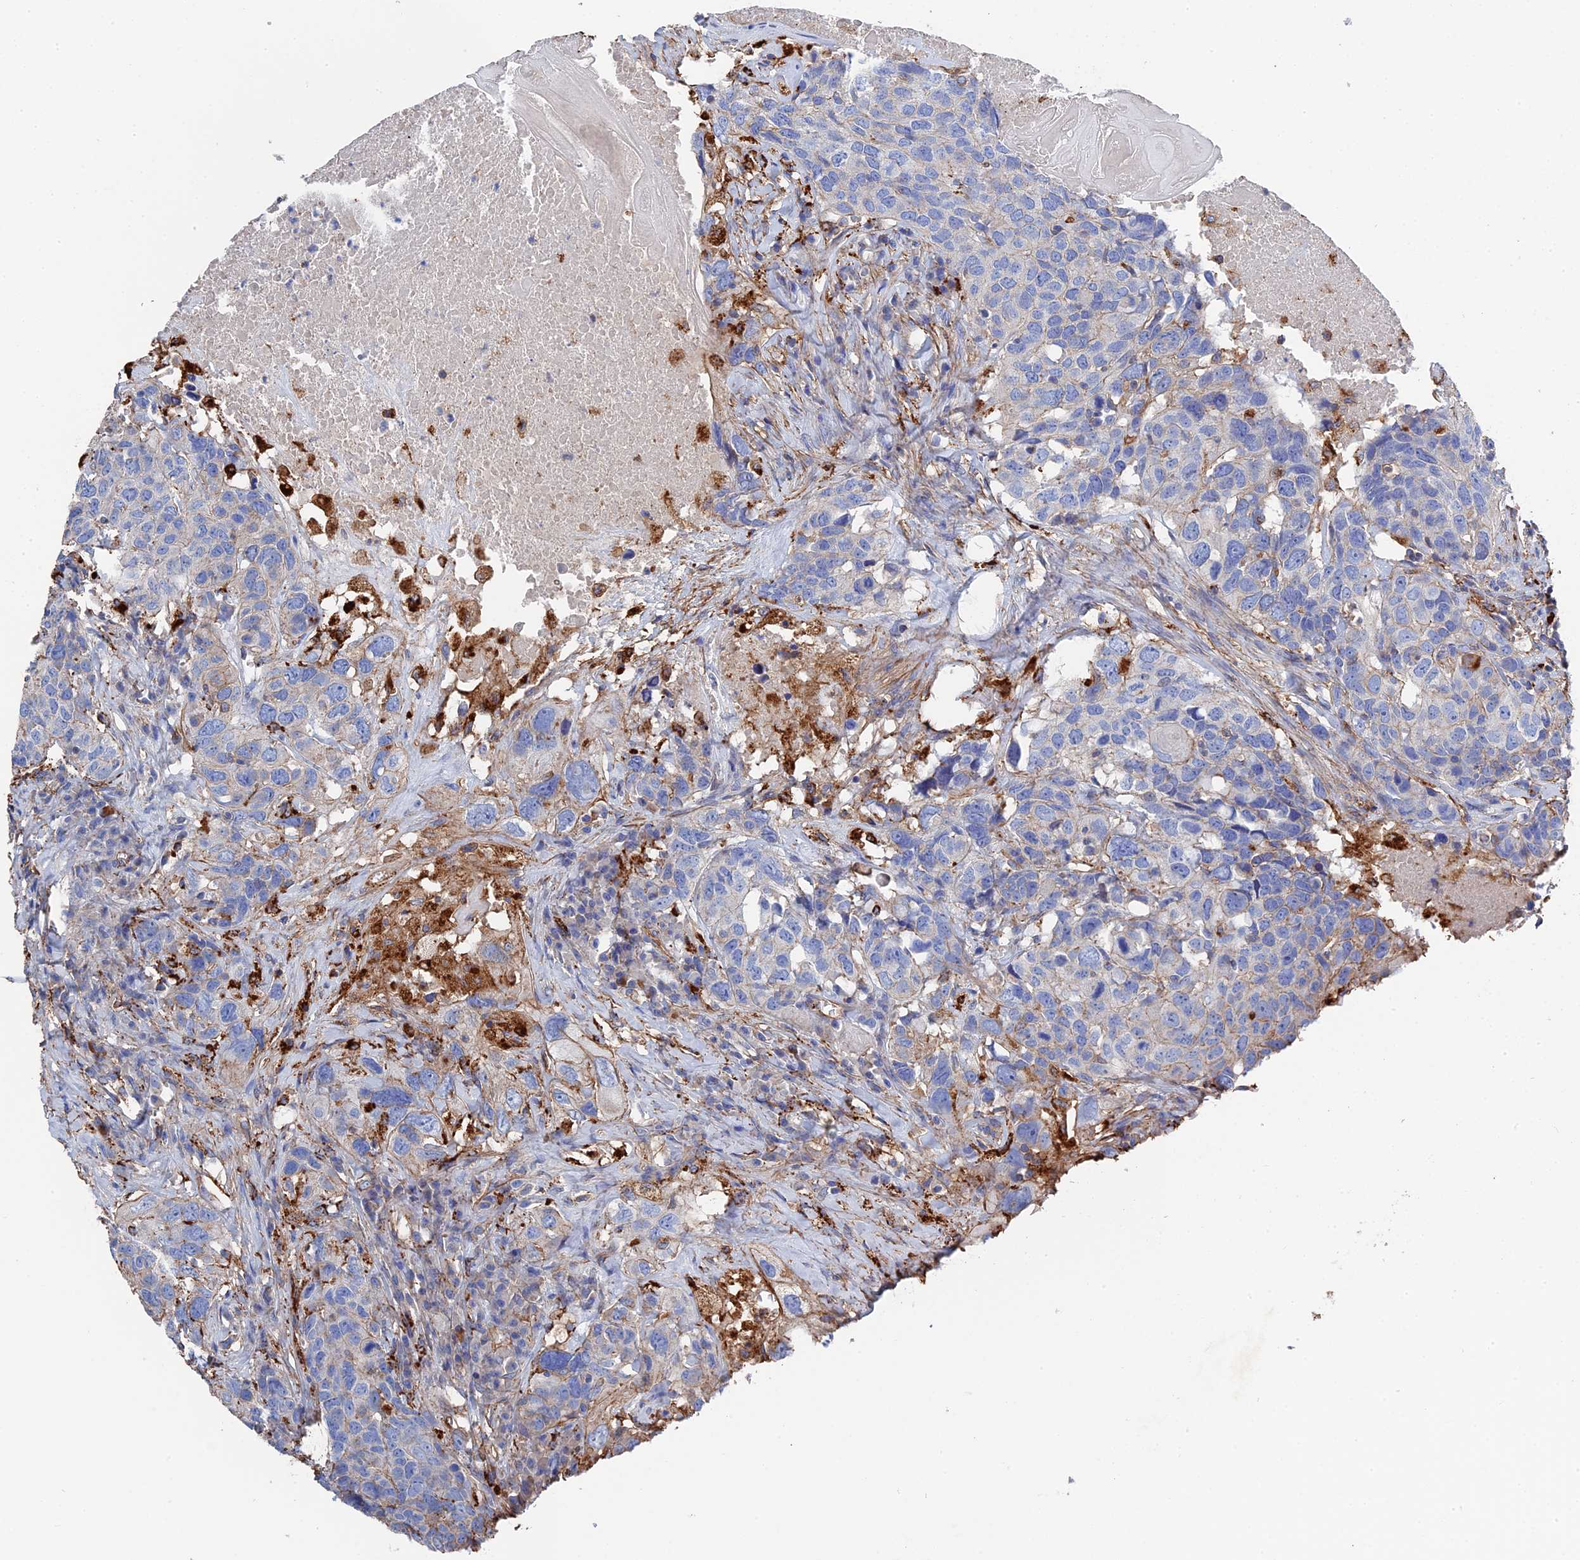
{"staining": {"intensity": "negative", "quantity": "none", "location": "none"}, "tissue": "head and neck cancer", "cell_type": "Tumor cells", "image_type": "cancer", "snomed": [{"axis": "morphology", "description": "Squamous cell carcinoma, NOS"}, {"axis": "topography", "description": "Head-Neck"}], "caption": "Immunohistochemistry (IHC) histopathology image of neoplastic tissue: squamous cell carcinoma (head and neck) stained with DAB (3,3'-diaminobenzidine) shows no significant protein positivity in tumor cells.", "gene": "STRA6", "patient": {"sex": "male", "age": 66}}